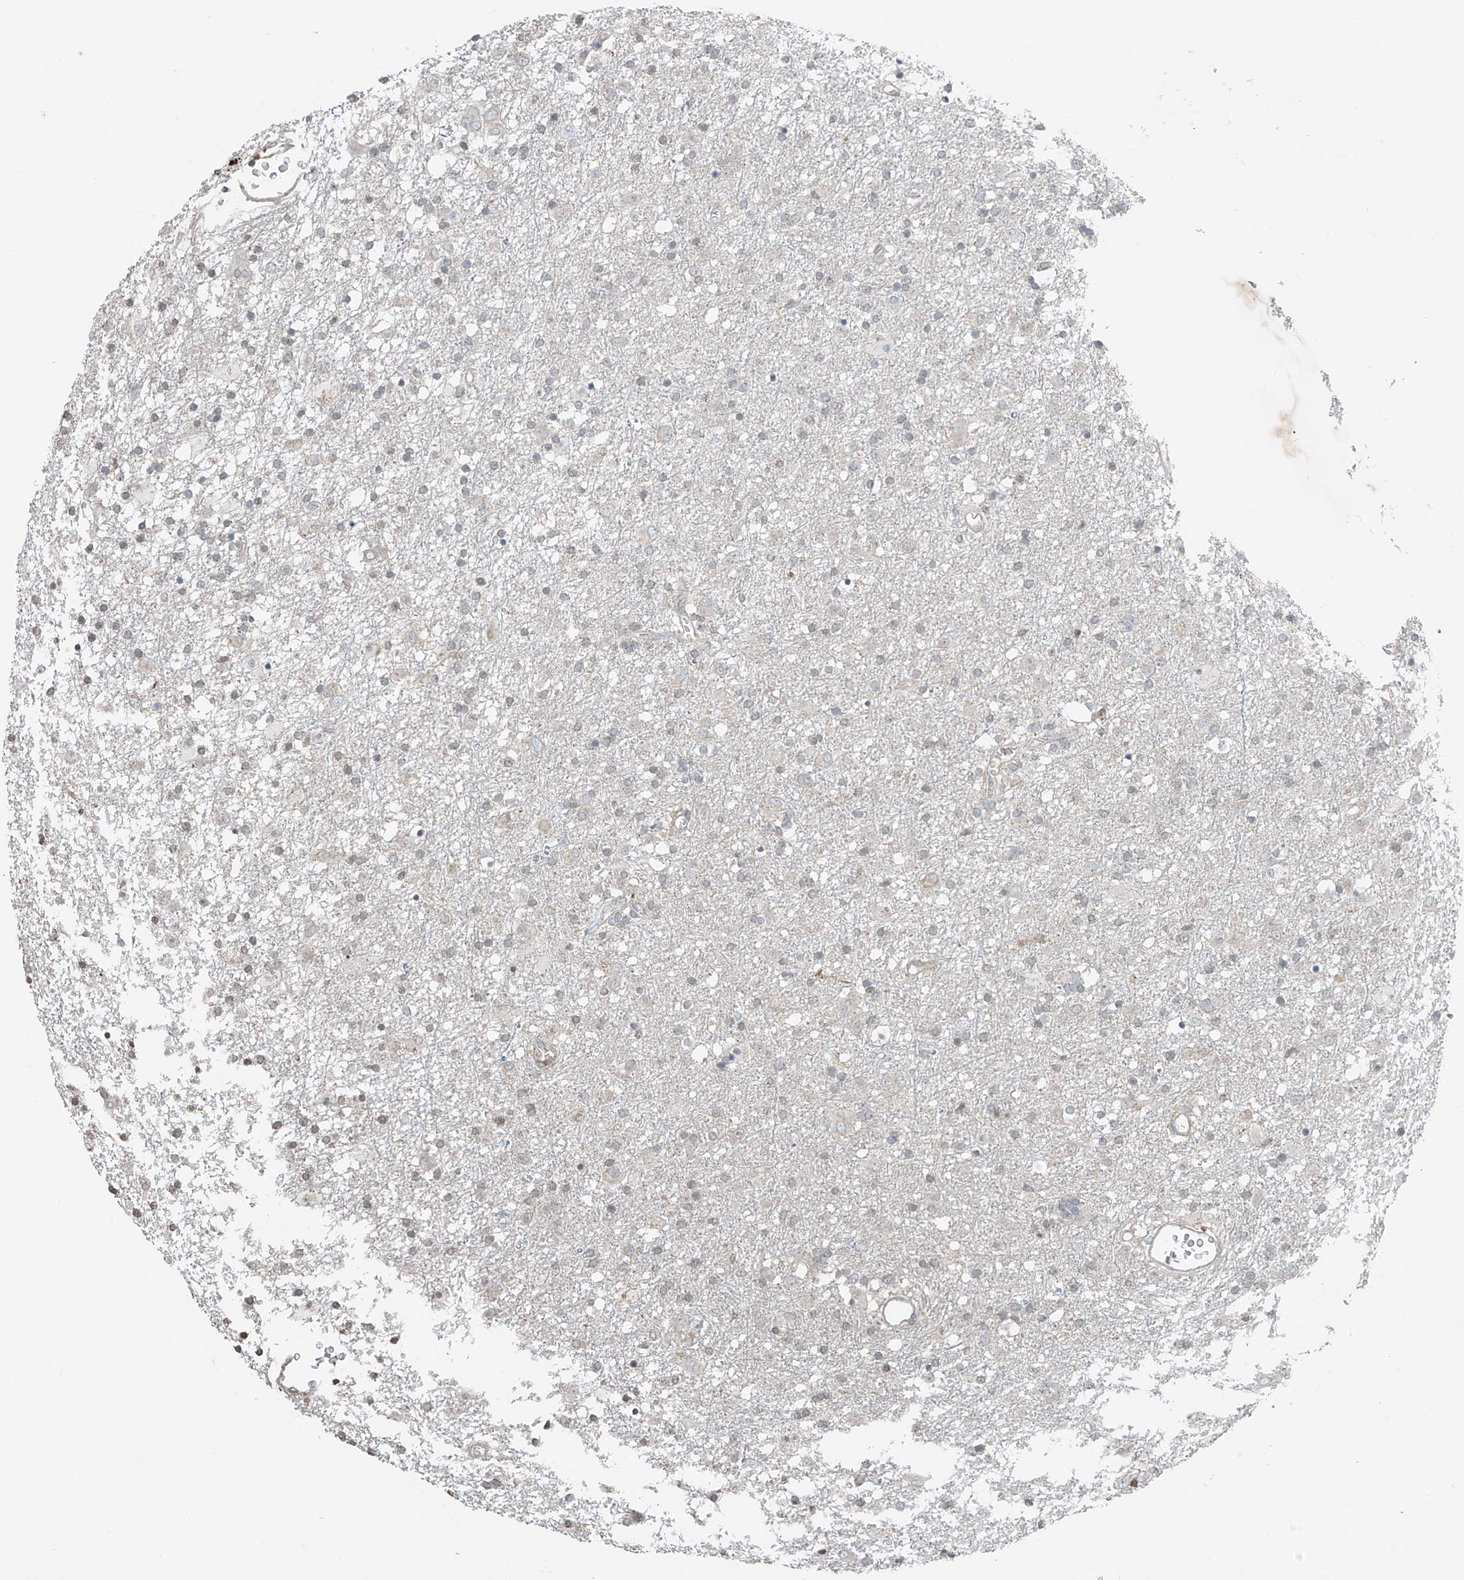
{"staining": {"intensity": "negative", "quantity": "none", "location": "none"}, "tissue": "glioma", "cell_type": "Tumor cells", "image_type": "cancer", "snomed": [{"axis": "morphology", "description": "Glioma, malignant, Low grade"}, {"axis": "topography", "description": "Brain"}], "caption": "Low-grade glioma (malignant) was stained to show a protein in brown. There is no significant expression in tumor cells.", "gene": "HOXA11", "patient": {"sex": "male", "age": 65}}